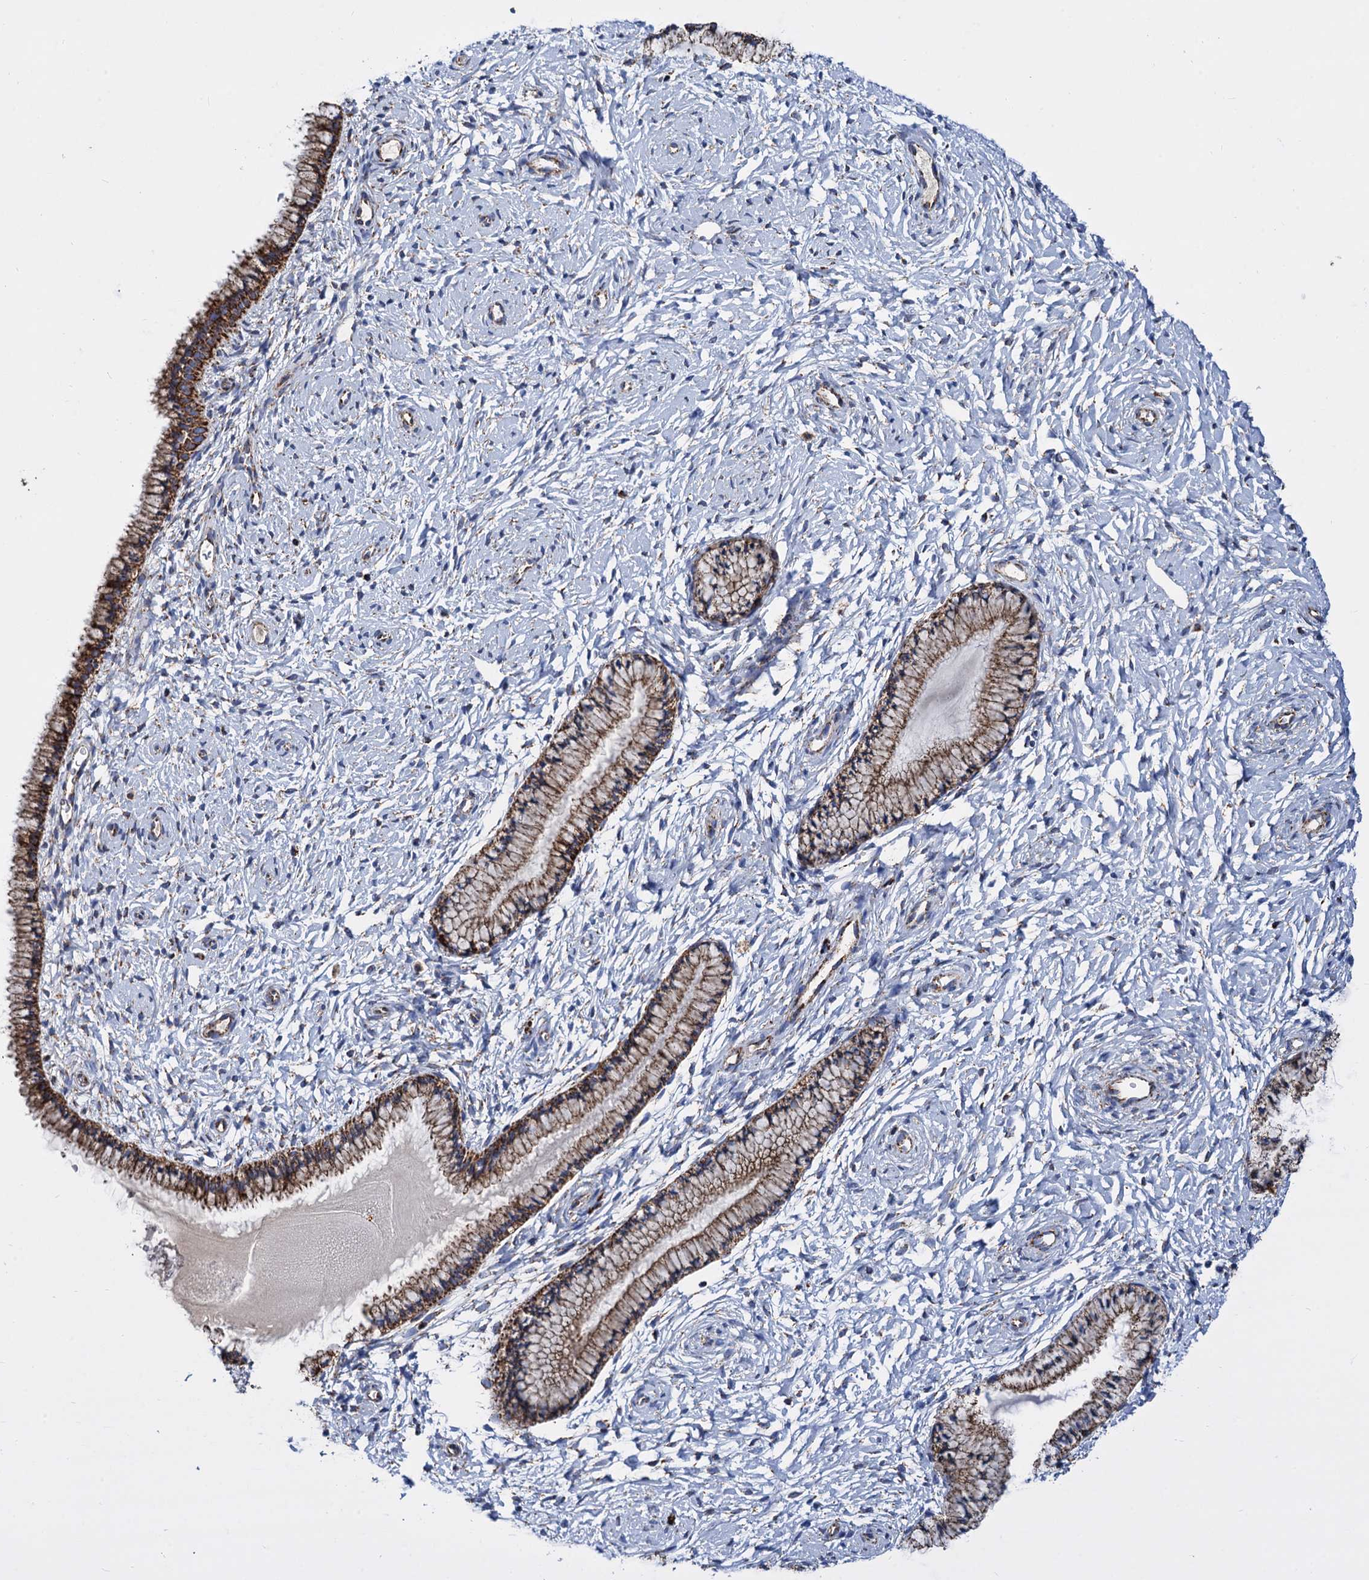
{"staining": {"intensity": "moderate", "quantity": ">75%", "location": "cytoplasmic/membranous"}, "tissue": "cervix", "cell_type": "Glandular cells", "image_type": "normal", "snomed": [{"axis": "morphology", "description": "Normal tissue, NOS"}, {"axis": "topography", "description": "Cervix"}], "caption": "Benign cervix exhibits moderate cytoplasmic/membranous expression in approximately >75% of glandular cells.", "gene": "TIMM10", "patient": {"sex": "female", "age": 33}}